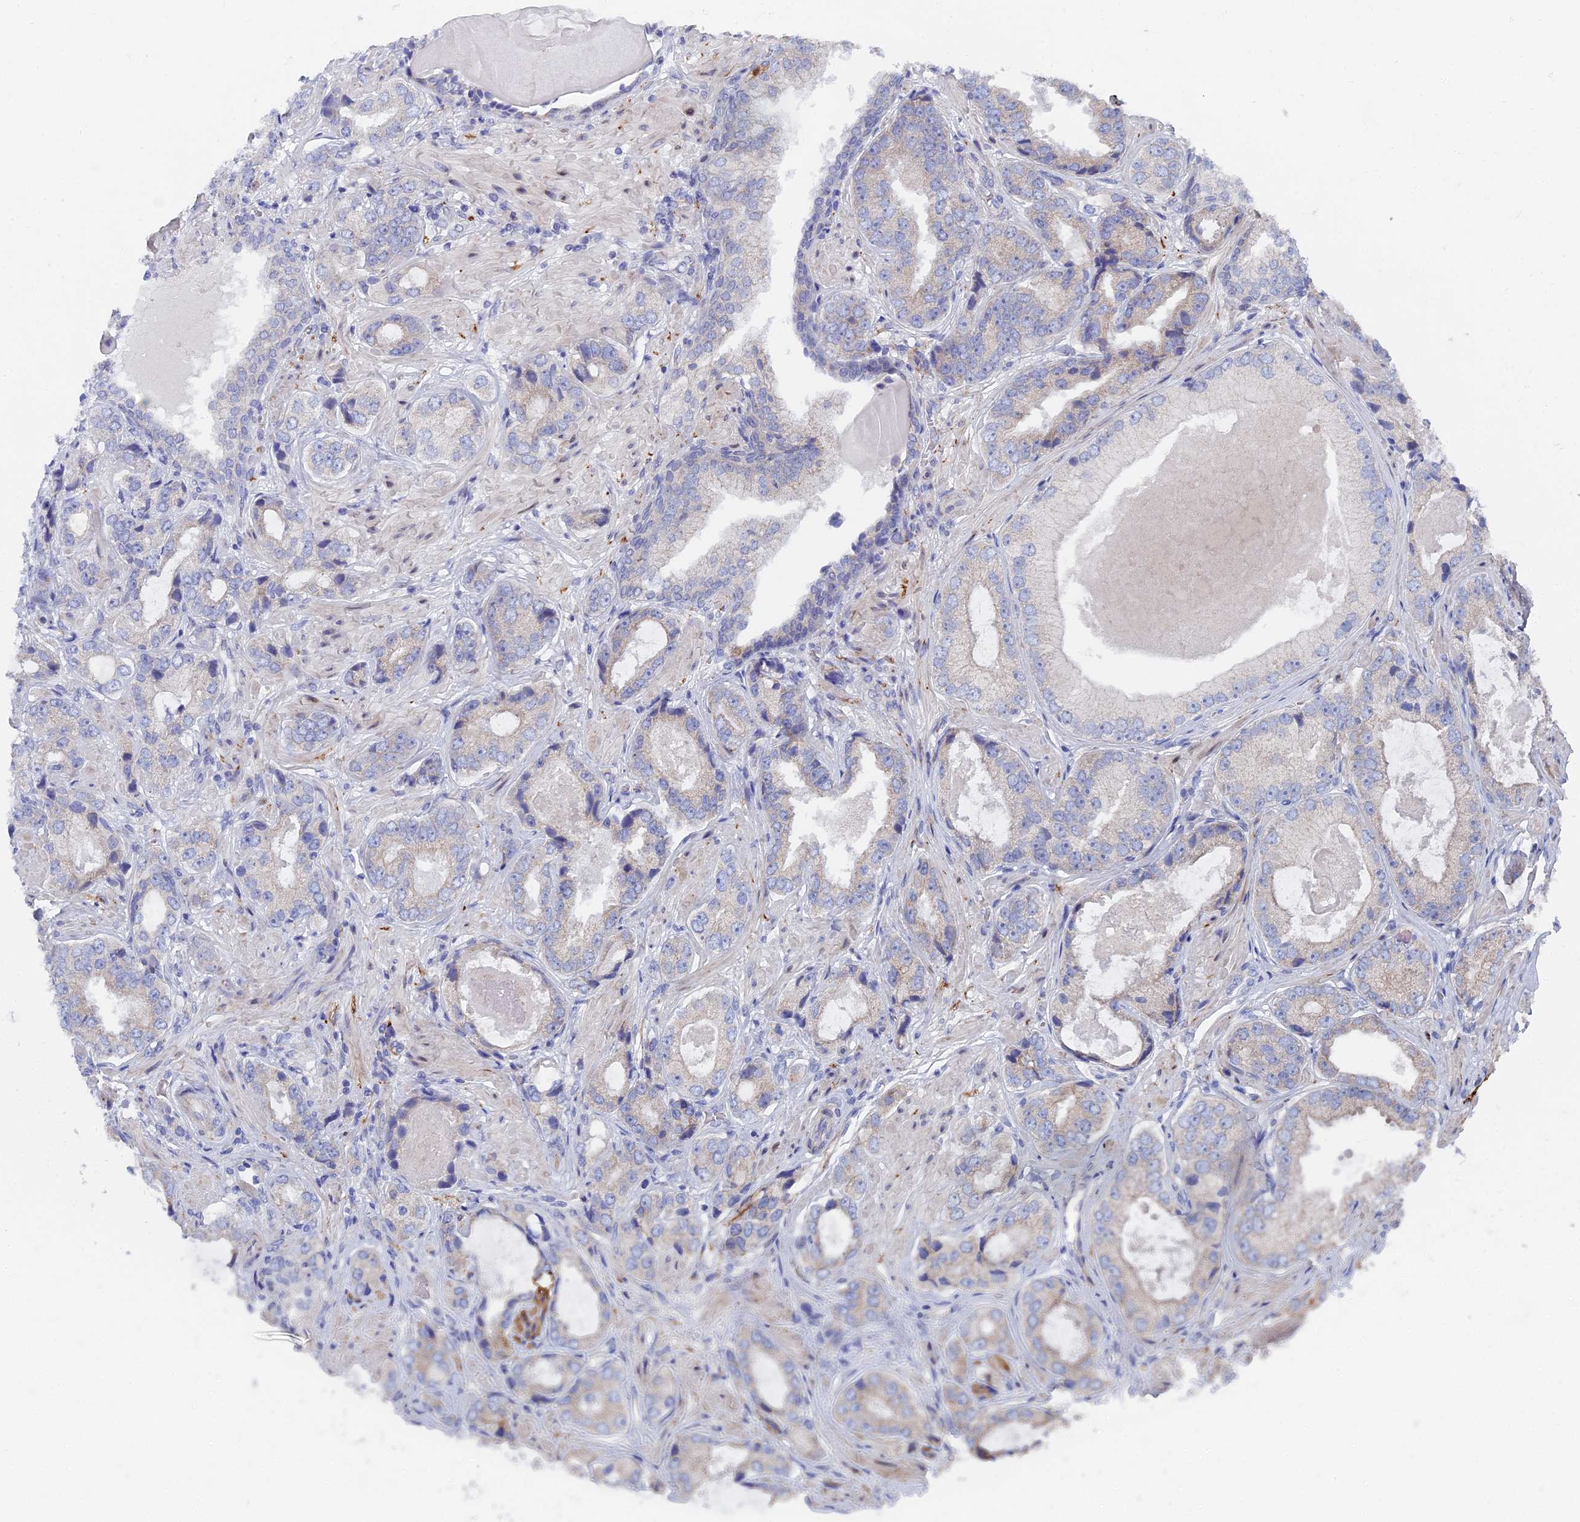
{"staining": {"intensity": "negative", "quantity": "none", "location": "none"}, "tissue": "prostate cancer", "cell_type": "Tumor cells", "image_type": "cancer", "snomed": [{"axis": "morphology", "description": "Adenocarcinoma, High grade"}, {"axis": "topography", "description": "Prostate"}], "caption": "A micrograph of human prostate cancer is negative for staining in tumor cells.", "gene": "TMEM161A", "patient": {"sex": "male", "age": 59}}